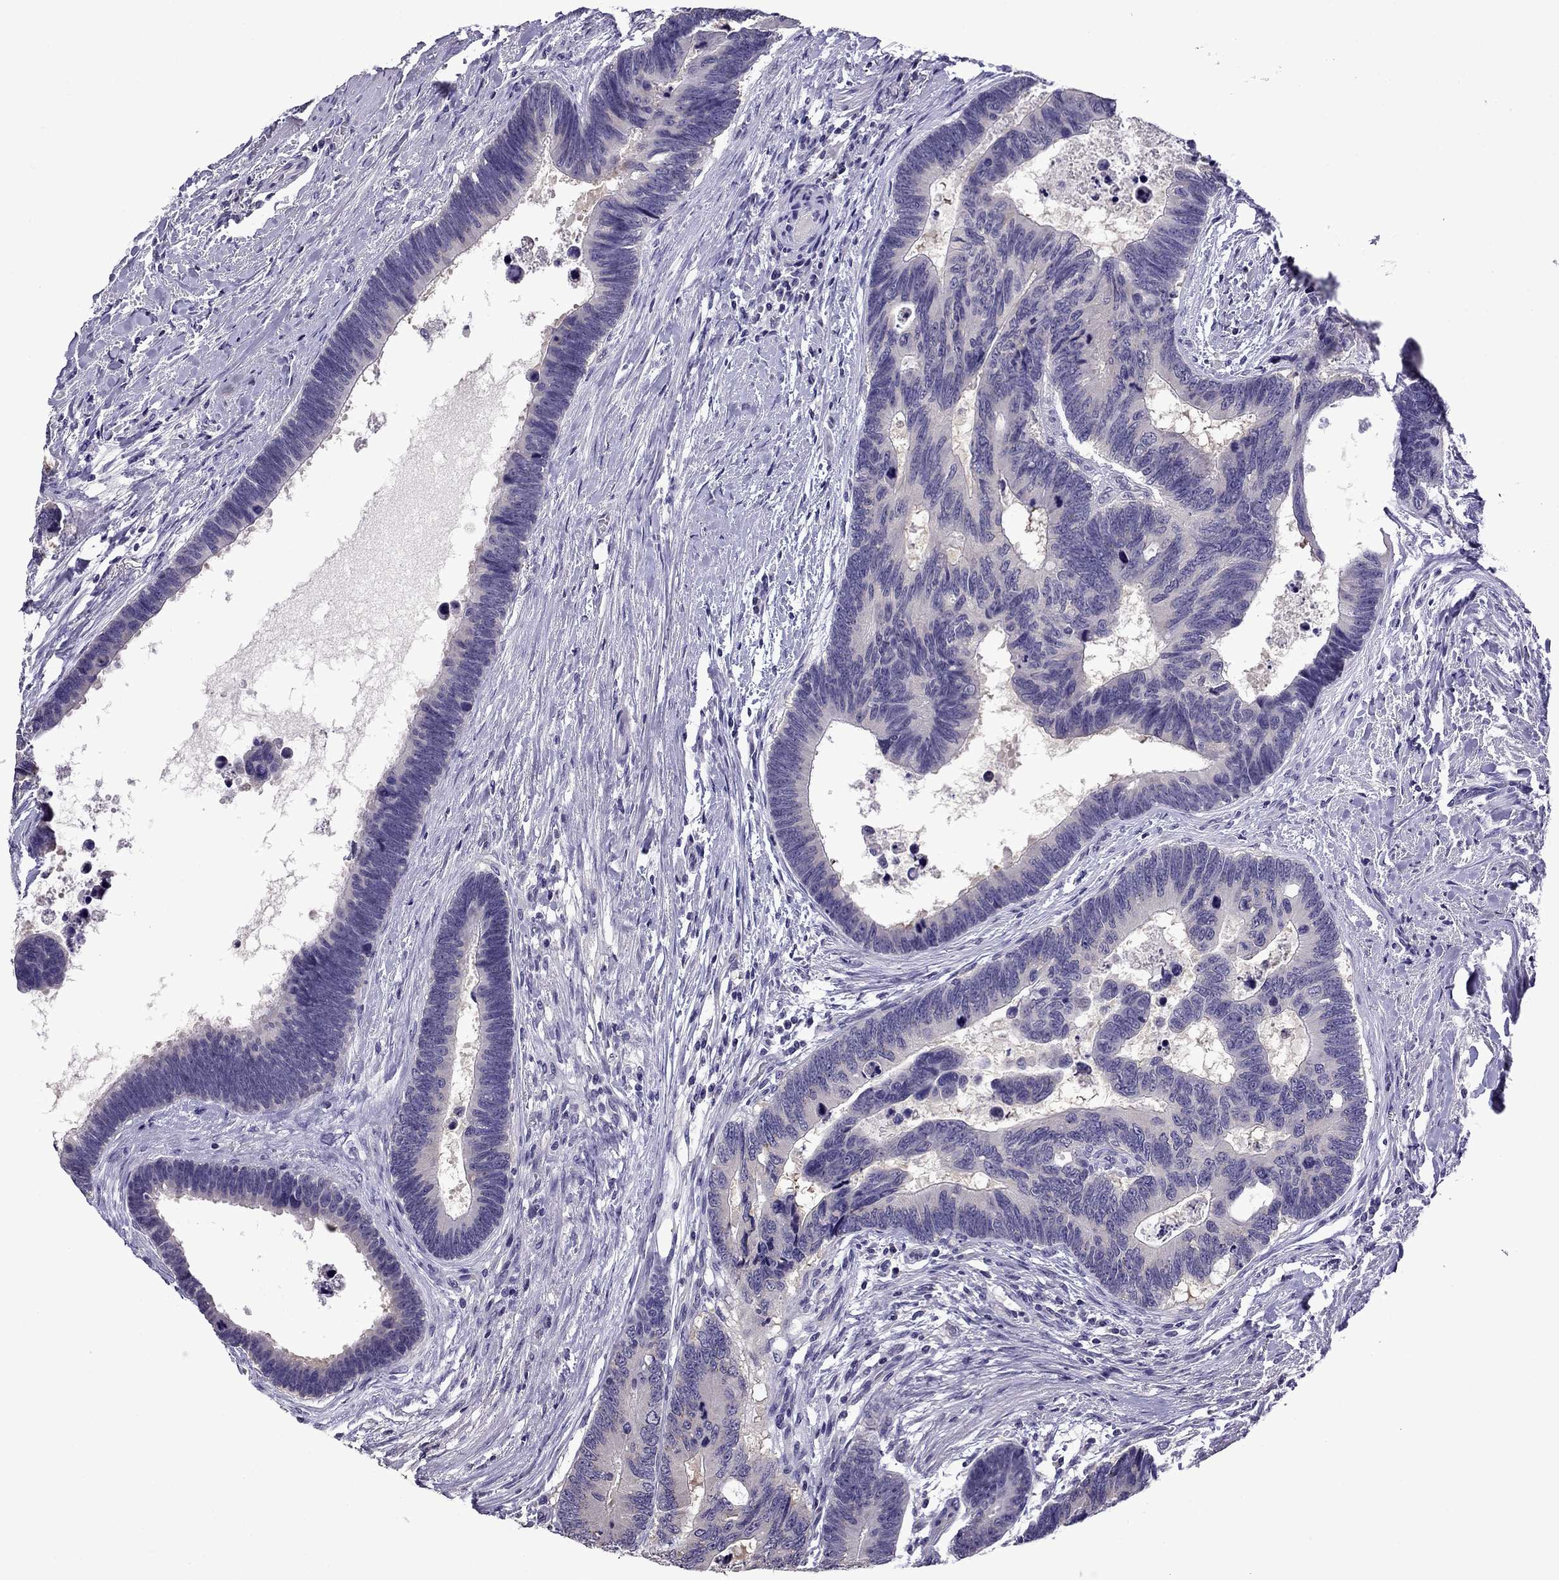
{"staining": {"intensity": "weak", "quantity": "<25%", "location": "cytoplasmic/membranous"}, "tissue": "colorectal cancer", "cell_type": "Tumor cells", "image_type": "cancer", "snomed": [{"axis": "morphology", "description": "Adenocarcinoma, NOS"}, {"axis": "topography", "description": "Colon"}], "caption": "An image of adenocarcinoma (colorectal) stained for a protein shows no brown staining in tumor cells.", "gene": "TTN", "patient": {"sex": "female", "age": 77}}